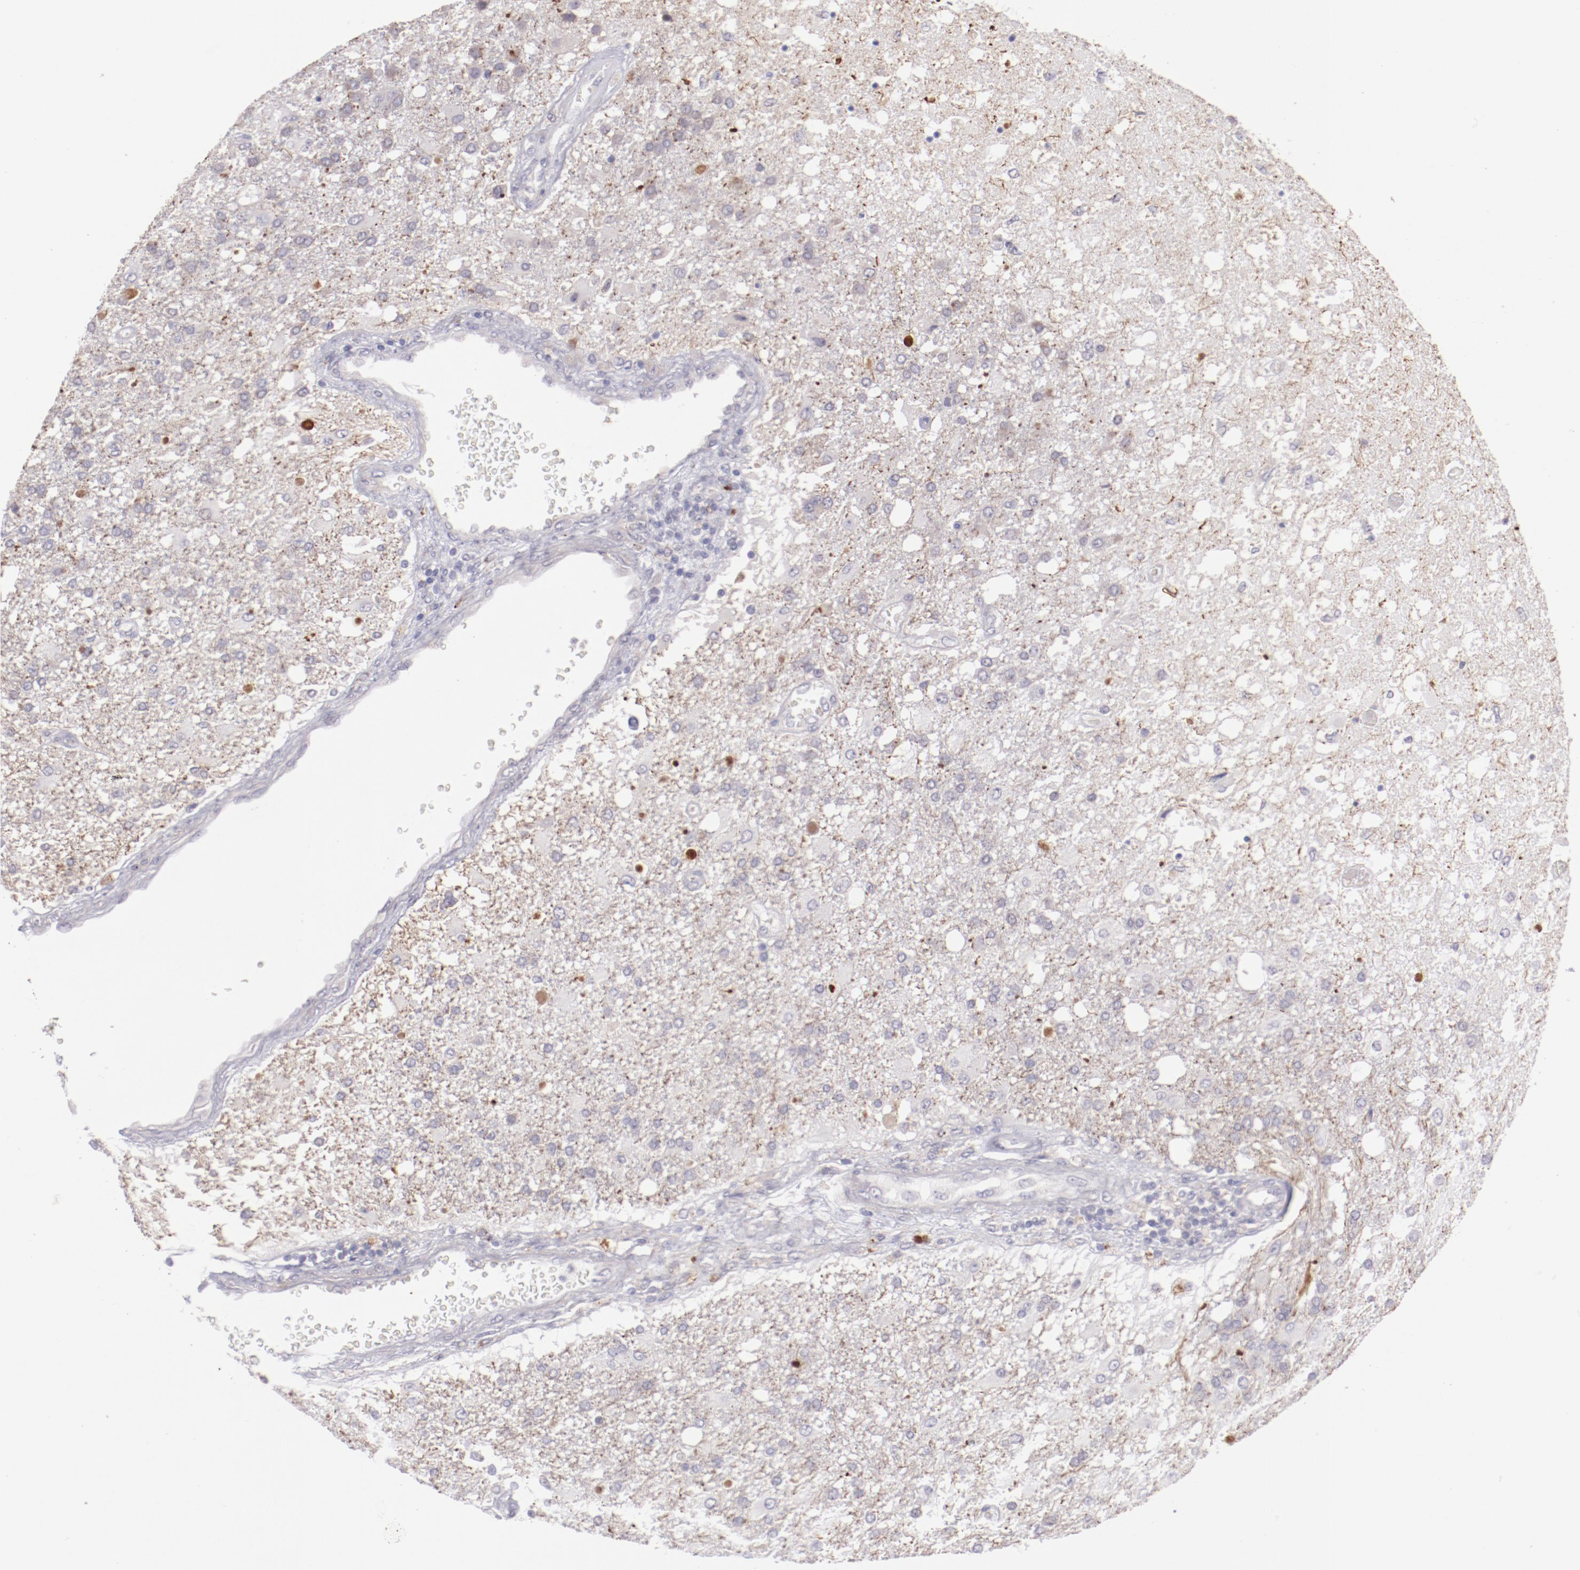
{"staining": {"intensity": "negative", "quantity": "none", "location": "none"}, "tissue": "glioma", "cell_type": "Tumor cells", "image_type": "cancer", "snomed": [{"axis": "morphology", "description": "Glioma, malignant, High grade"}, {"axis": "topography", "description": "Cerebral cortex"}], "caption": "Immunohistochemistry photomicrograph of neoplastic tissue: glioma stained with DAB reveals no significant protein positivity in tumor cells.", "gene": "TRAF3", "patient": {"sex": "male", "age": 79}}